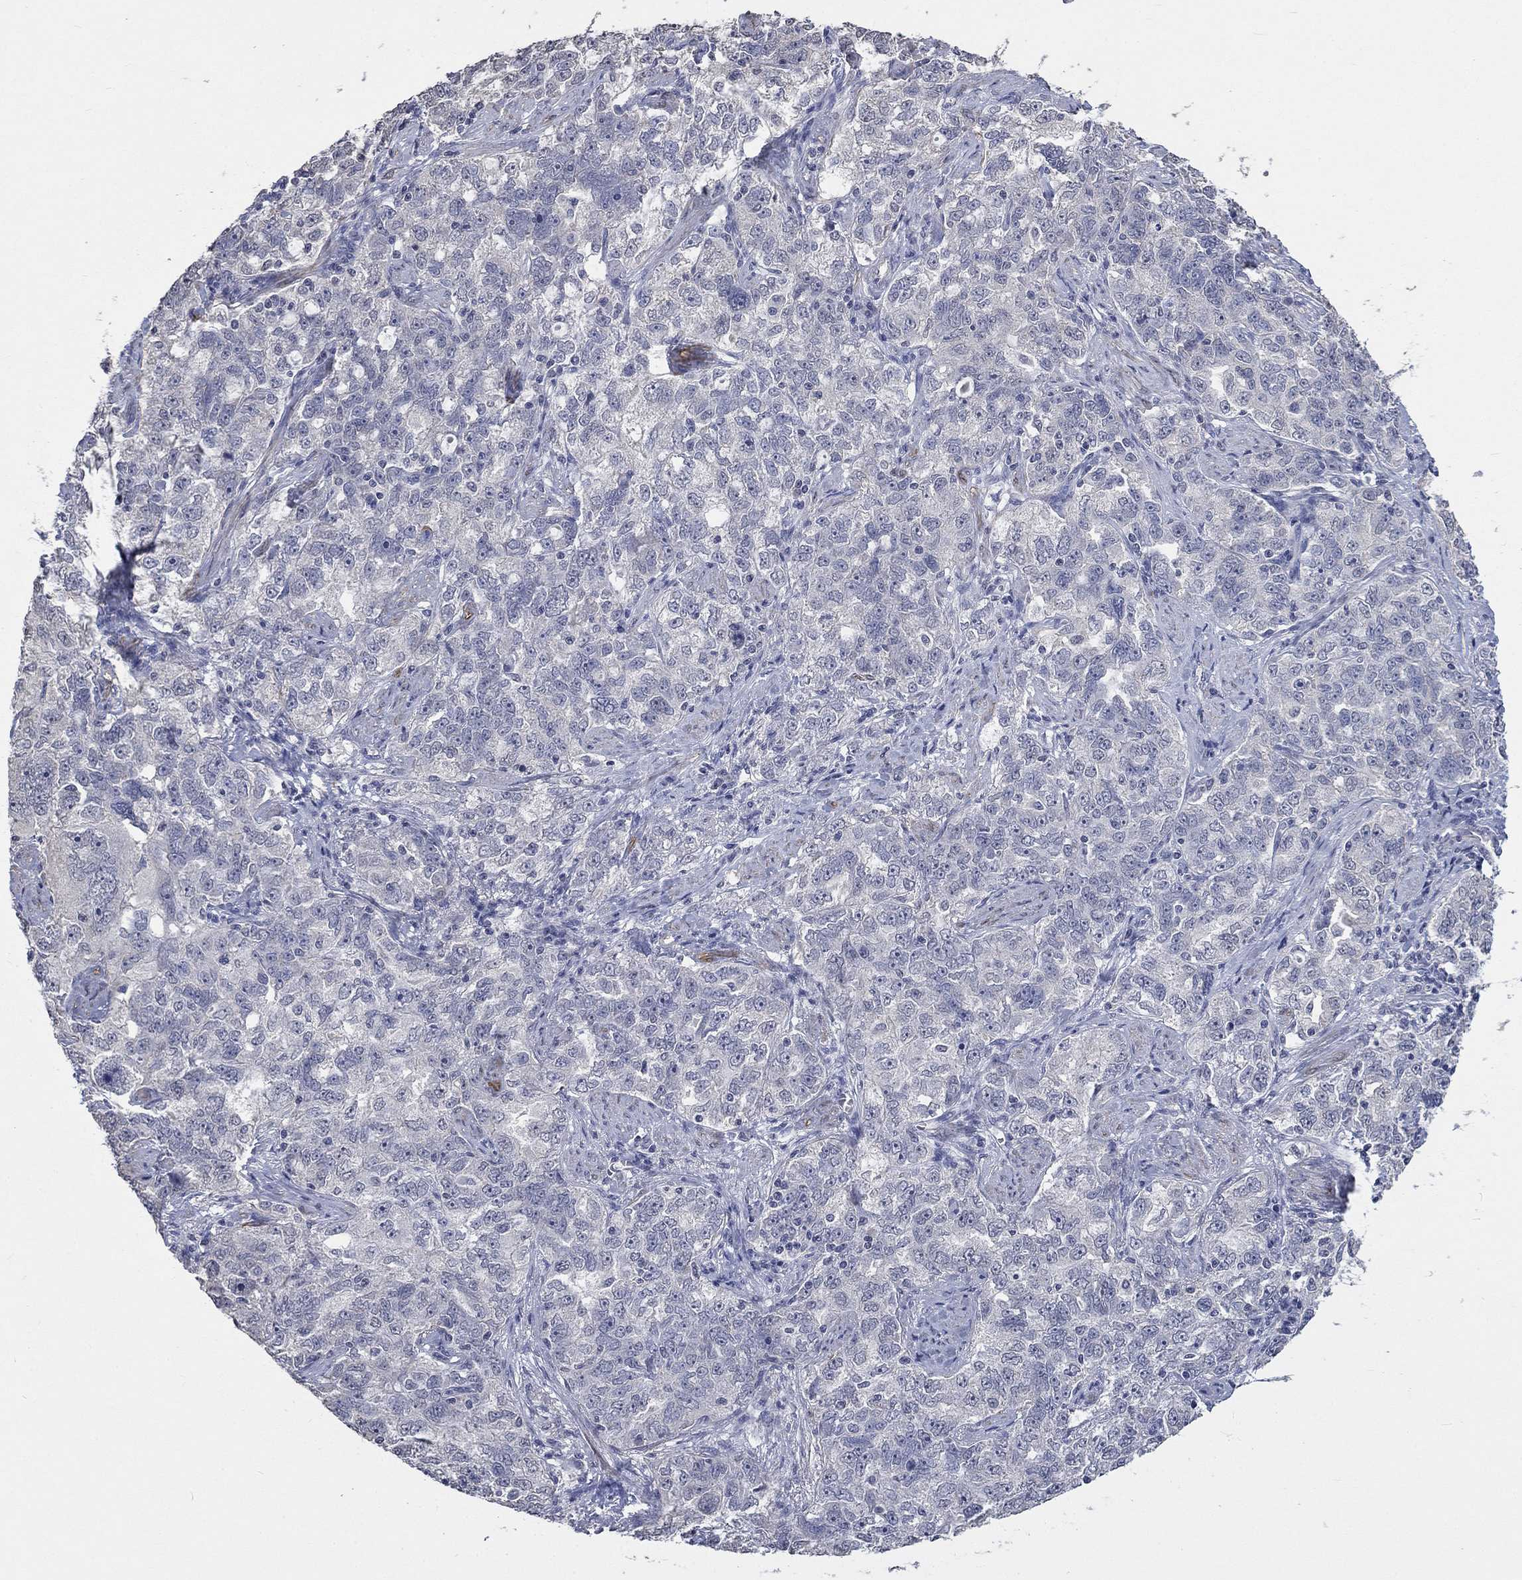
{"staining": {"intensity": "negative", "quantity": "none", "location": "none"}, "tissue": "ovarian cancer", "cell_type": "Tumor cells", "image_type": "cancer", "snomed": [{"axis": "morphology", "description": "Cystadenocarcinoma, serous, NOS"}, {"axis": "topography", "description": "Ovary"}], "caption": "This is an immunohistochemistry image of ovarian cancer (serous cystadenocarcinoma). There is no positivity in tumor cells.", "gene": "ZBTB18", "patient": {"sex": "female", "age": 51}}